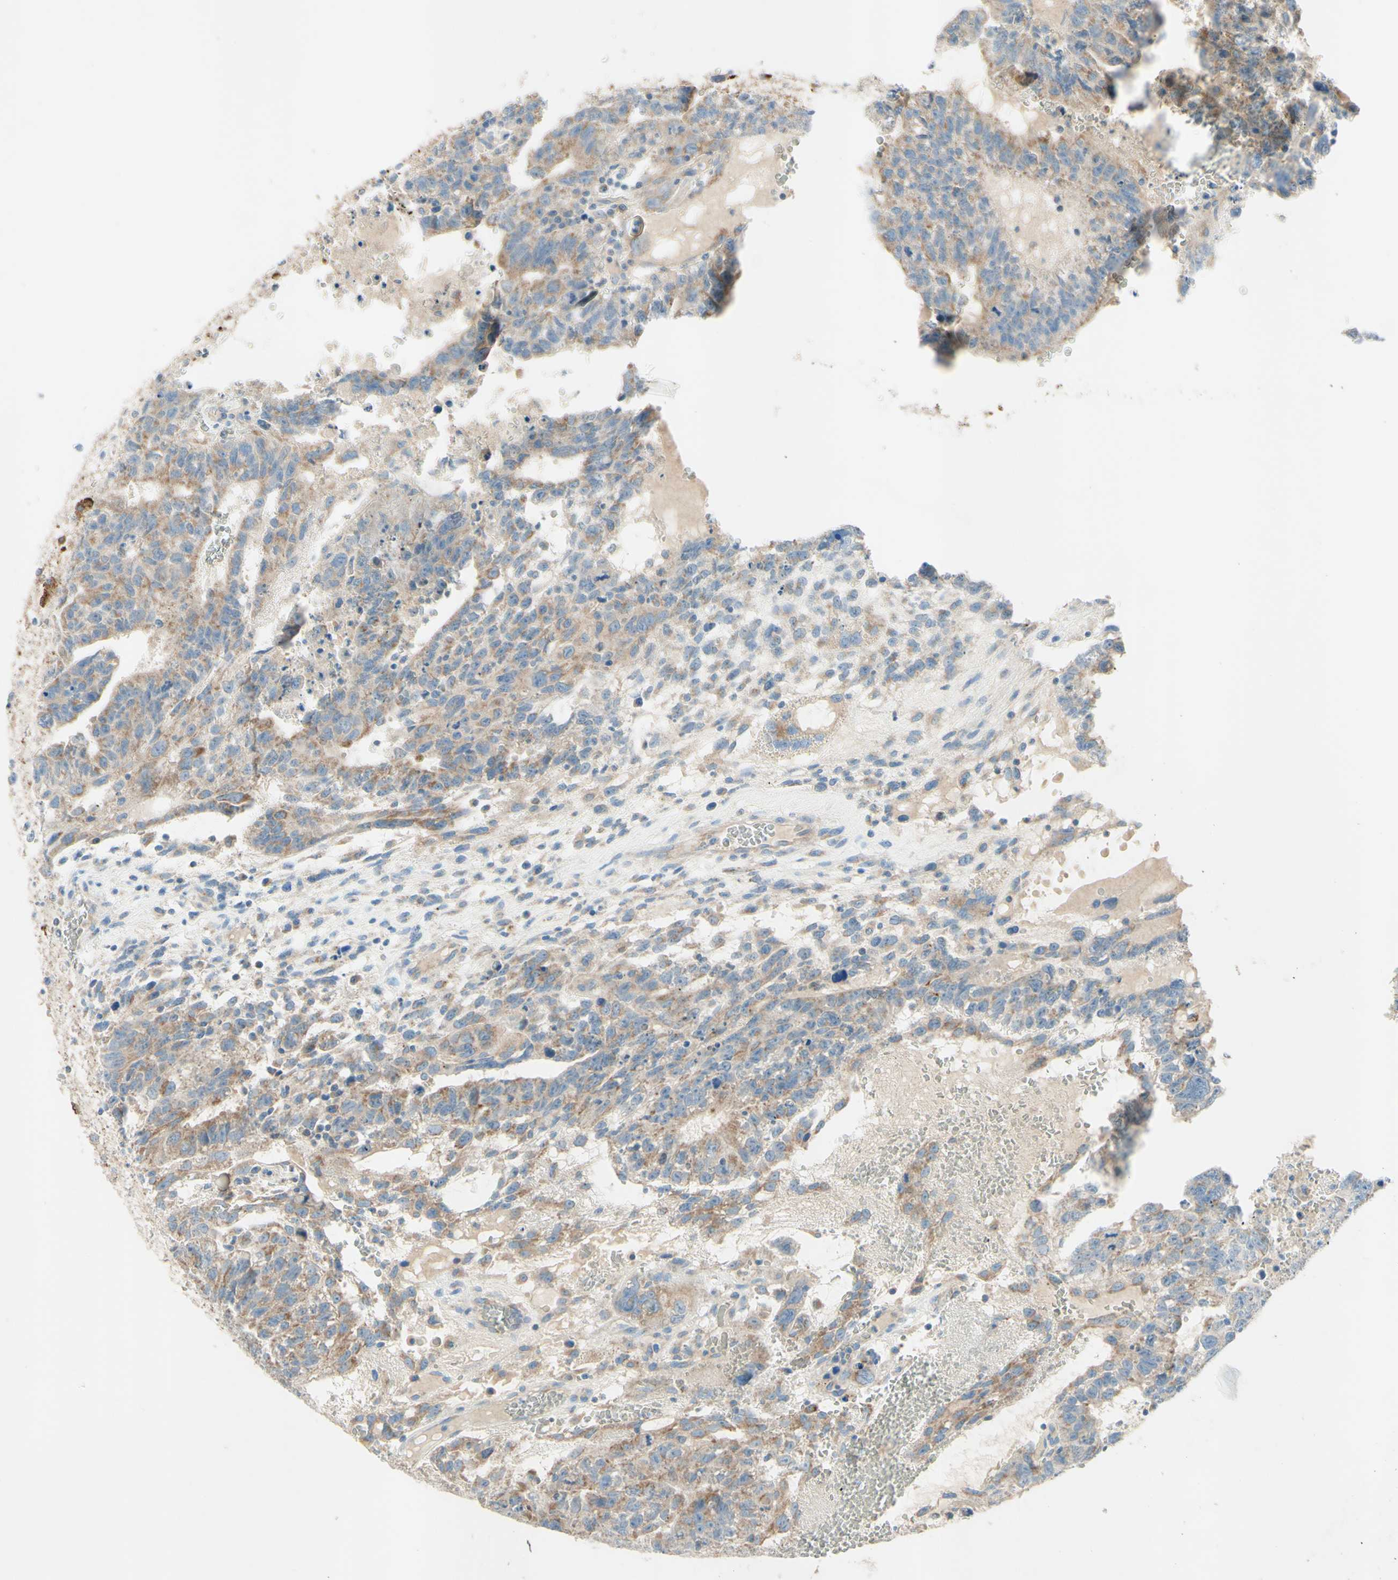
{"staining": {"intensity": "moderate", "quantity": ">75%", "location": "cytoplasmic/membranous"}, "tissue": "testis cancer", "cell_type": "Tumor cells", "image_type": "cancer", "snomed": [{"axis": "morphology", "description": "Seminoma, NOS"}, {"axis": "morphology", "description": "Carcinoma, Embryonal, NOS"}, {"axis": "topography", "description": "Testis"}], "caption": "About >75% of tumor cells in embryonal carcinoma (testis) demonstrate moderate cytoplasmic/membranous protein staining as visualized by brown immunohistochemical staining.", "gene": "ARMC10", "patient": {"sex": "male", "age": 52}}